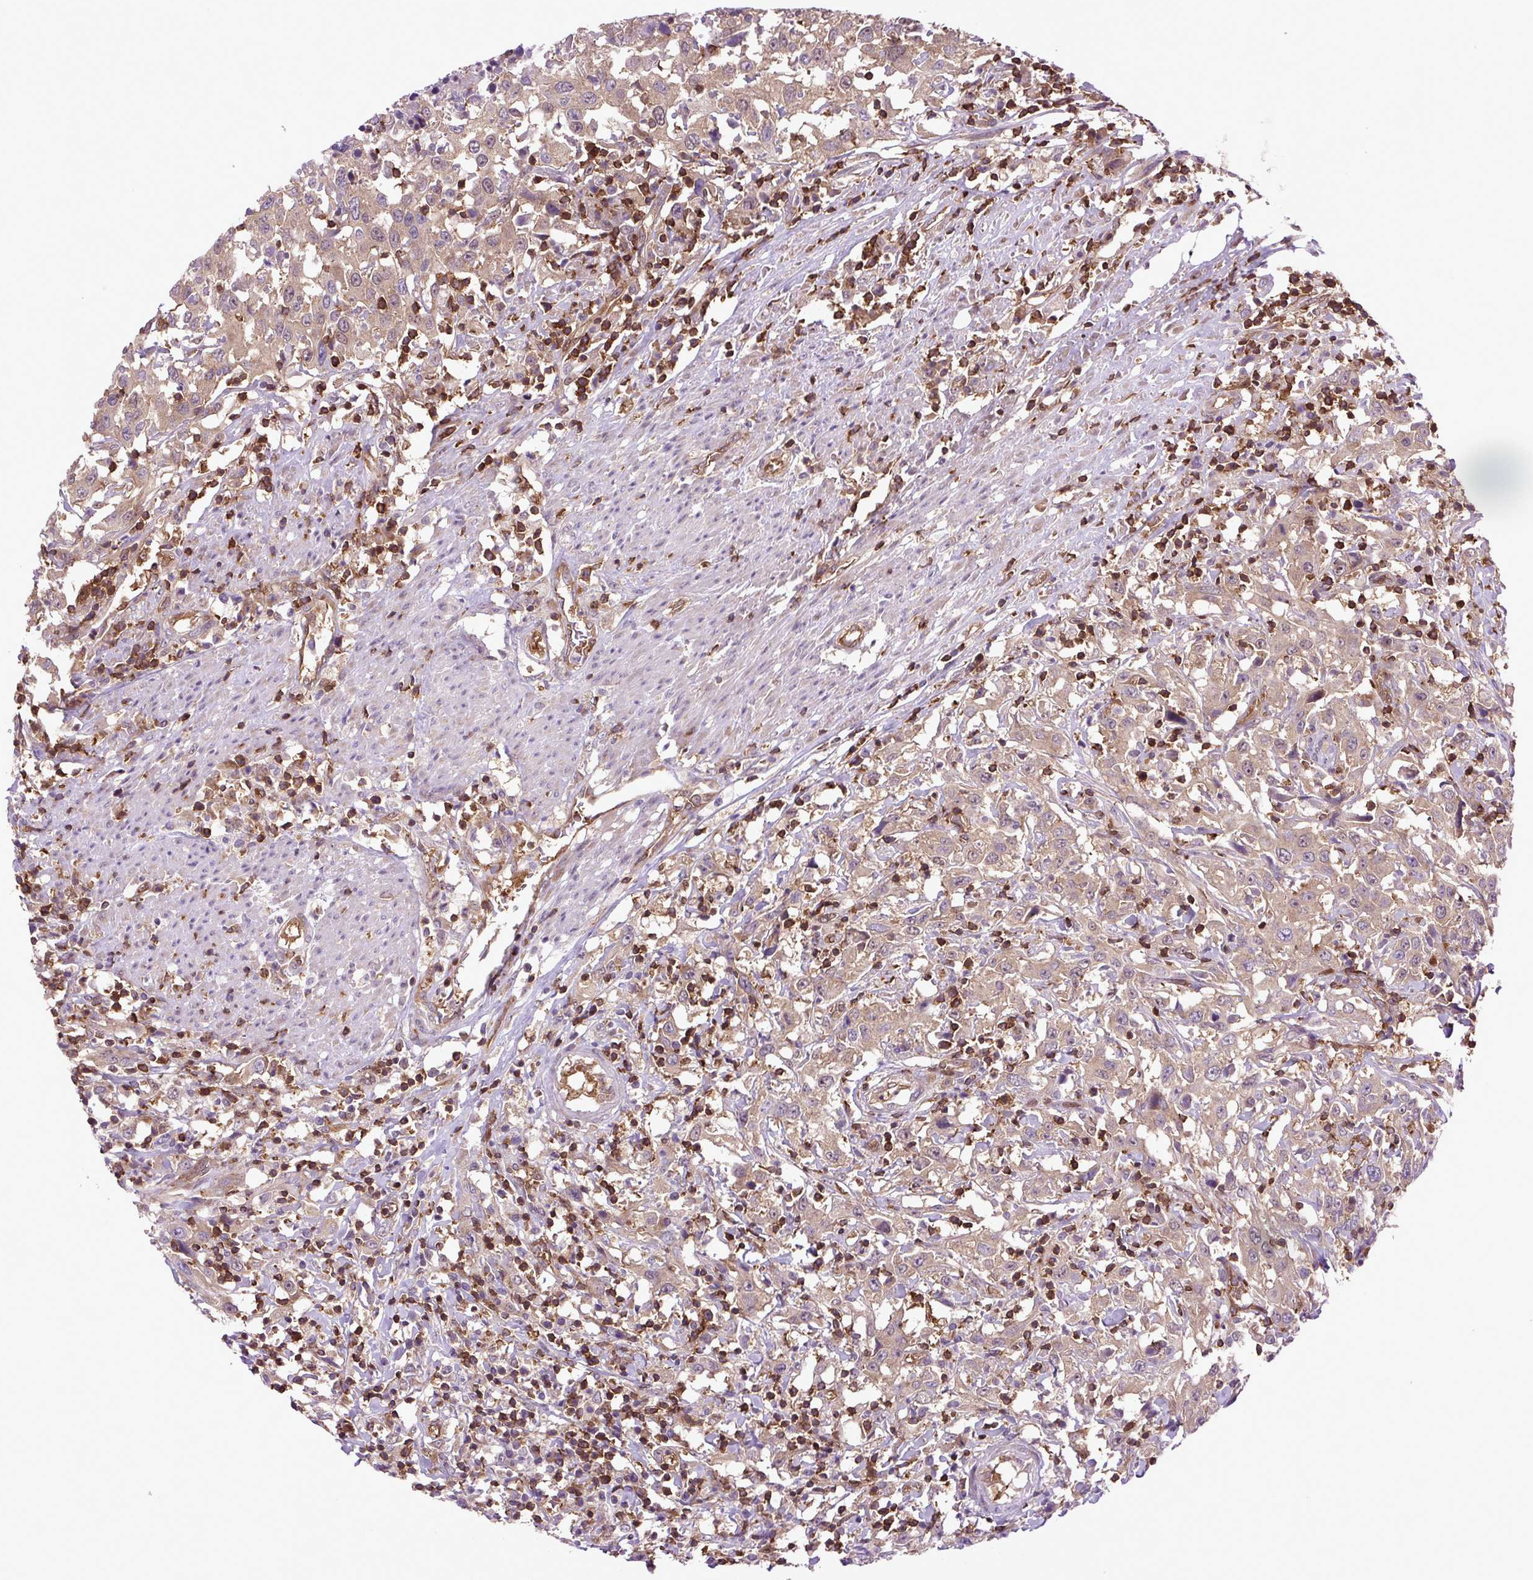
{"staining": {"intensity": "moderate", "quantity": ">75%", "location": "cytoplasmic/membranous"}, "tissue": "urothelial cancer", "cell_type": "Tumor cells", "image_type": "cancer", "snomed": [{"axis": "morphology", "description": "Urothelial carcinoma, High grade"}, {"axis": "topography", "description": "Urinary bladder"}], "caption": "Human high-grade urothelial carcinoma stained for a protein (brown) exhibits moderate cytoplasmic/membranous positive expression in approximately >75% of tumor cells.", "gene": "PLCG1", "patient": {"sex": "male", "age": 61}}